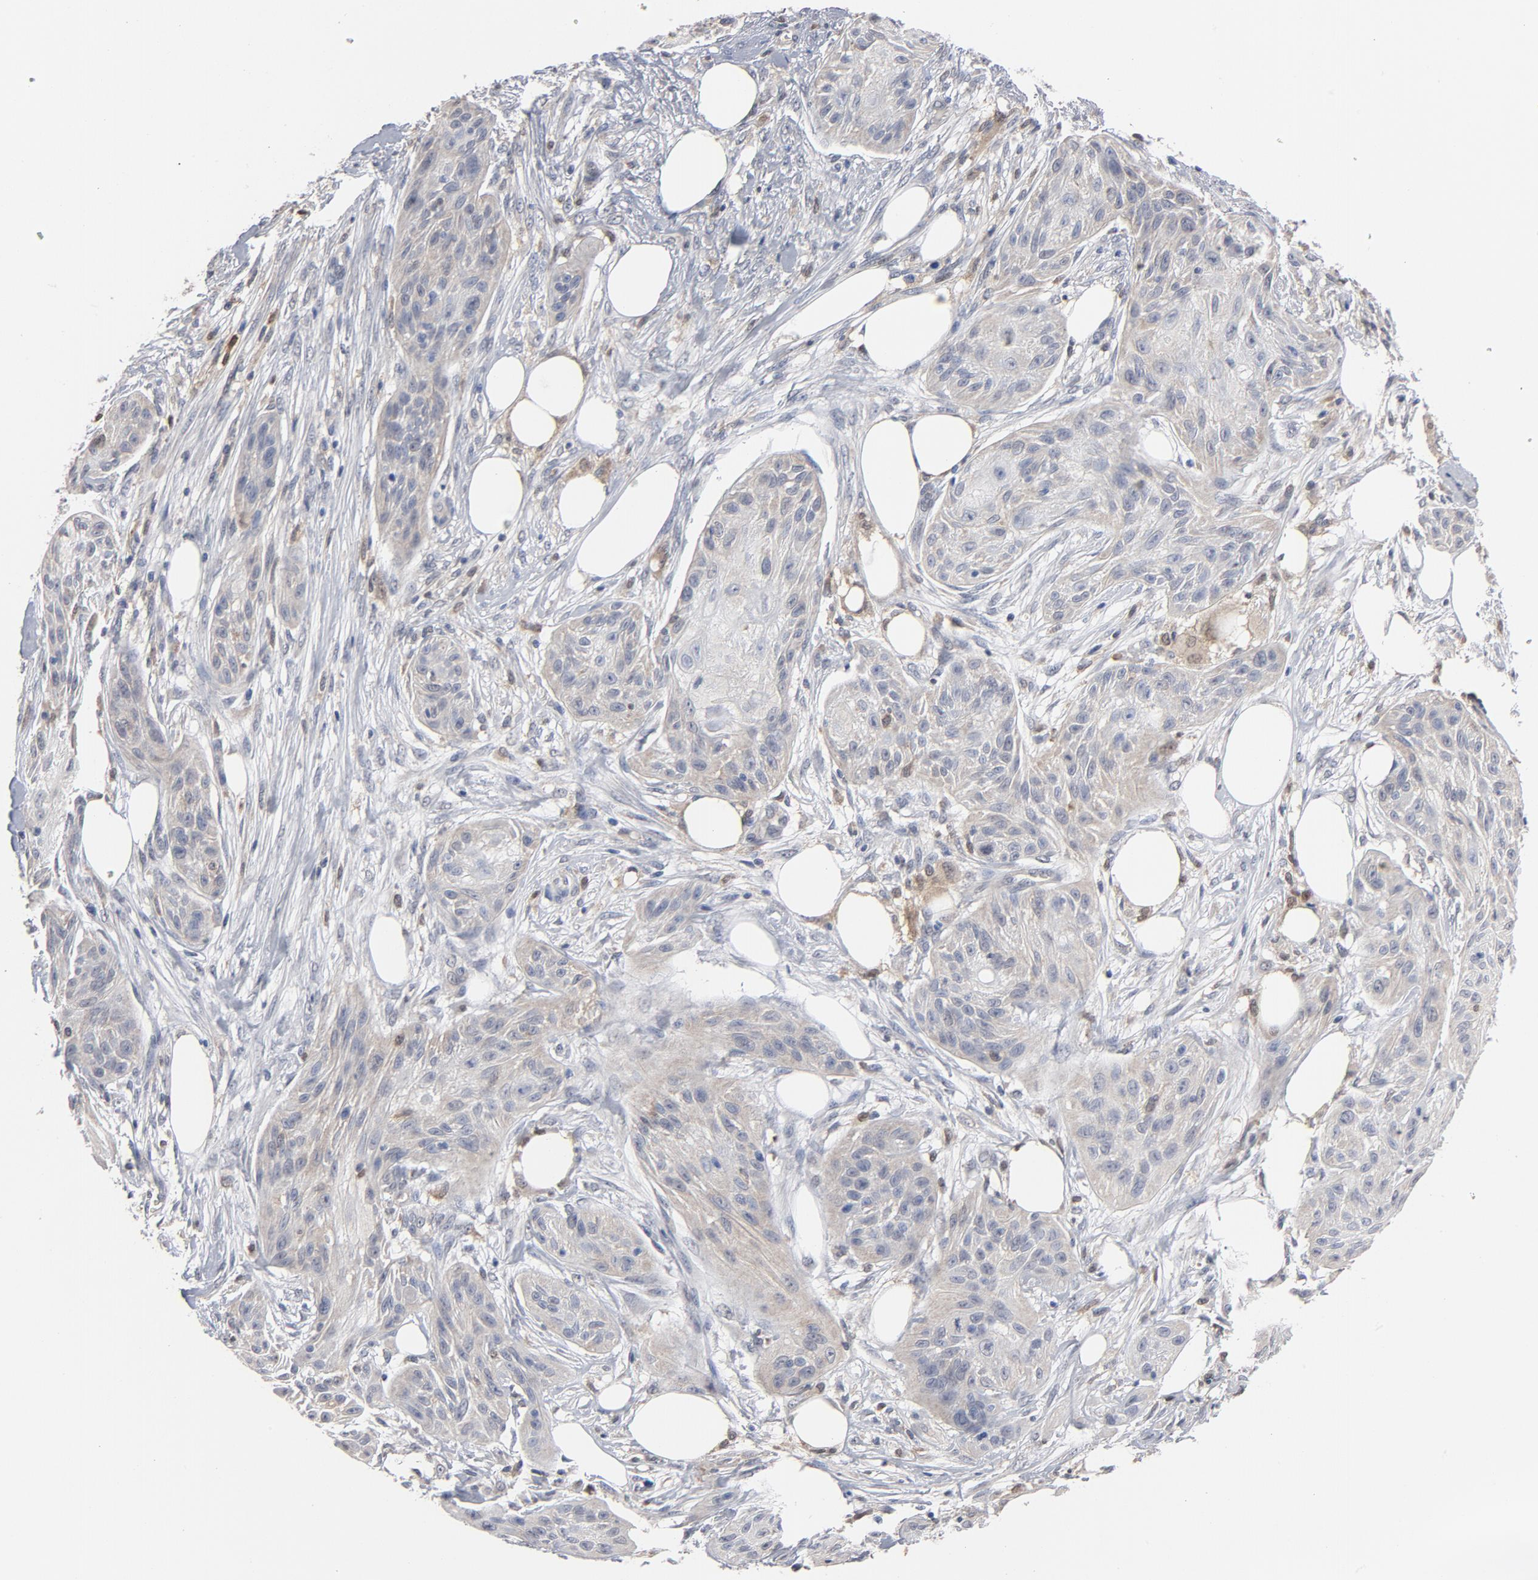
{"staining": {"intensity": "weak", "quantity": "25%-75%", "location": "cytoplasmic/membranous"}, "tissue": "skin cancer", "cell_type": "Tumor cells", "image_type": "cancer", "snomed": [{"axis": "morphology", "description": "Squamous cell carcinoma, NOS"}, {"axis": "topography", "description": "Skin"}], "caption": "Brown immunohistochemical staining in squamous cell carcinoma (skin) shows weak cytoplasmic/membranous expression in about 25%-75% of tumor cells. (brown staining indicates protein expression, while blue staining denotes nuclei).", "gene": "PRDX1", "patient": {"sex": "female", "age": 88}}